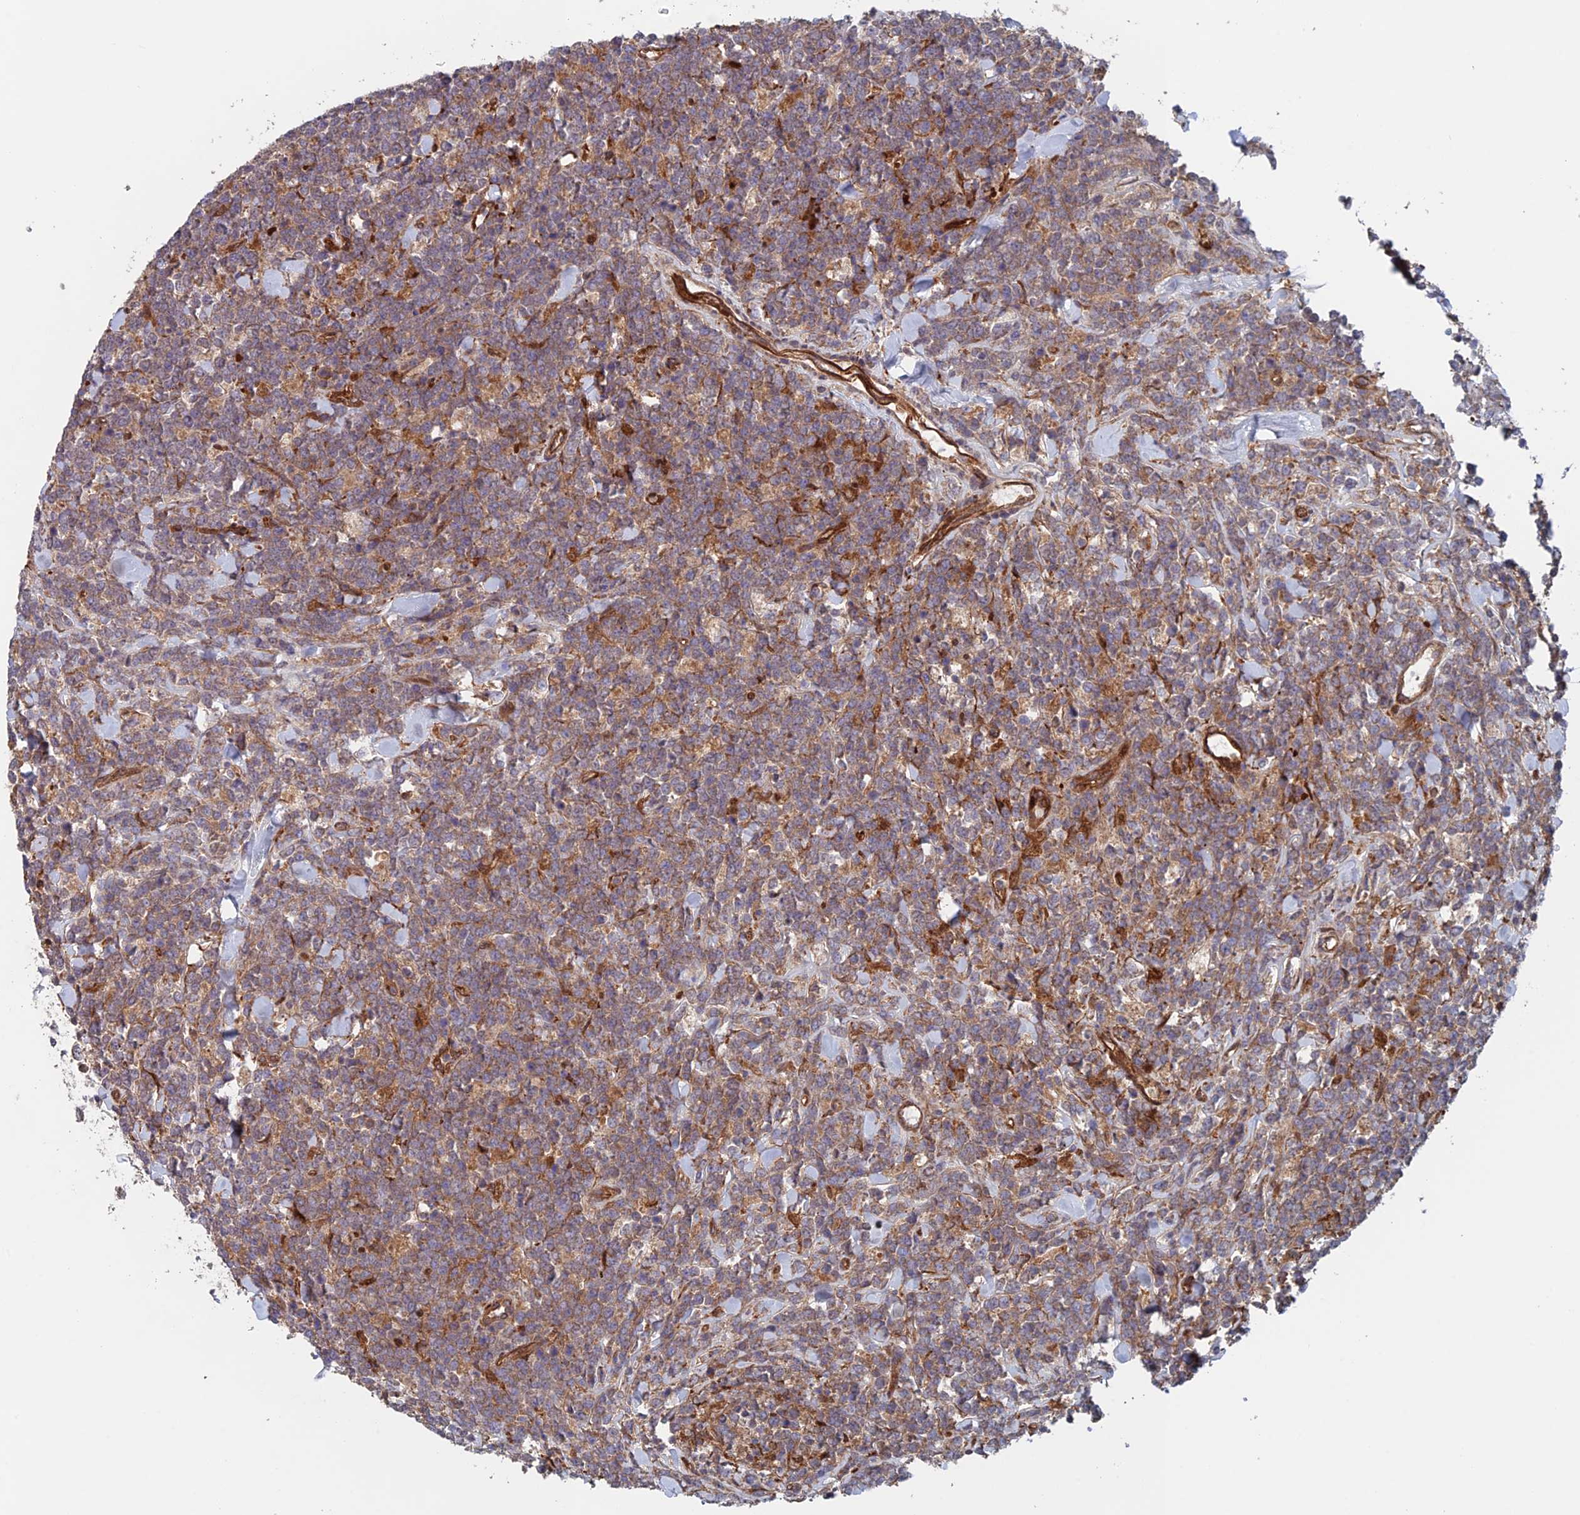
{"staining": {"intensity": "weak", "quantity": ">75%", "location": "cytoplasmic/membranous"}, "tissue": "lymphoma", "cell_type": "Tumor cells", "image_type": "cancer", "snomed": [{"axis": "morphology", "description": "Malignant lymphoma, non-Hodgkin's type, High grade"}, {"axis": "topography", "description": "Small intestine"}], "caption": "There is low levels of weak cytoplasmic/membranous positivity in tumor cells of high-grade malignant lymphoma, non-Hodgkin's type, as demonstrated by immunohistochemical staining (brown color).", "gene": "NUDT16L1", "patient": {"sex": "male", "age": 8}}